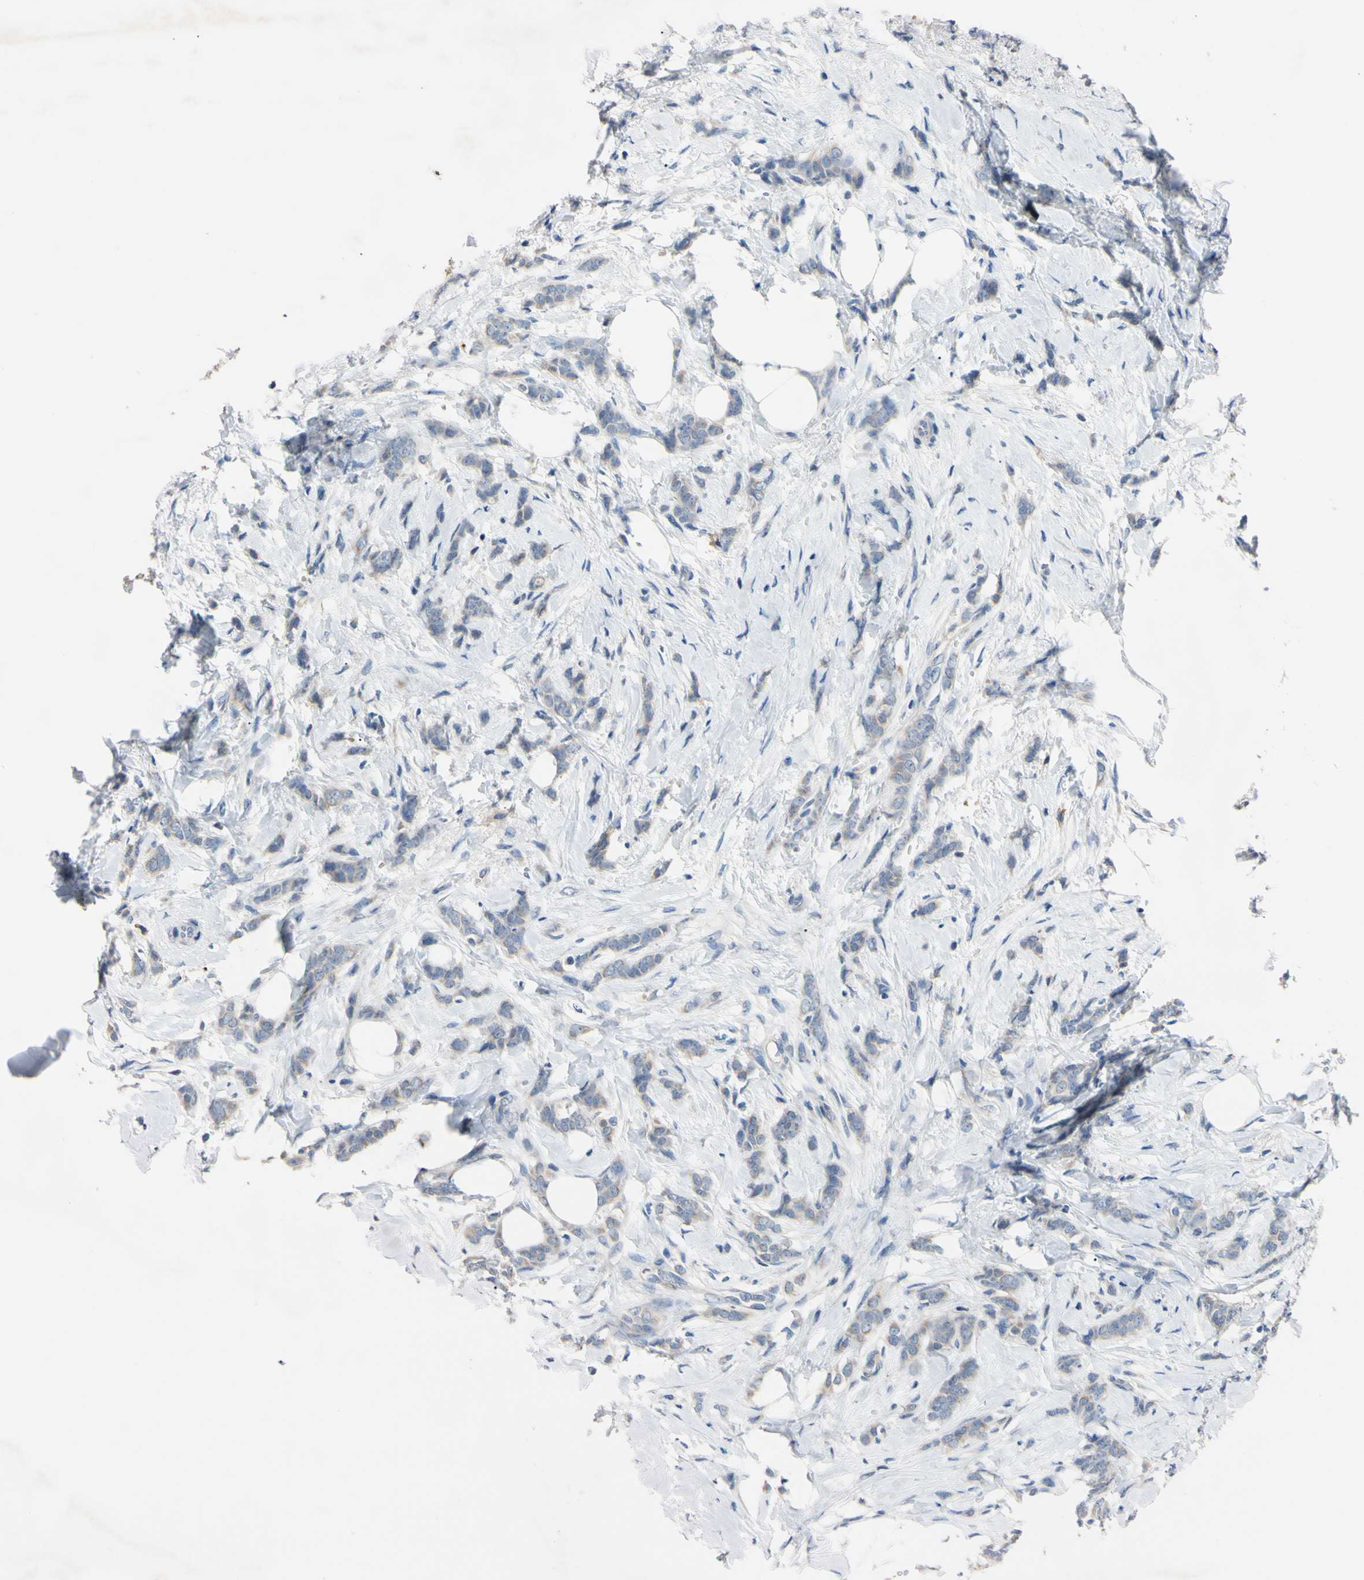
{"staining": {"intensity": "weak", "quantity": ">75%", "location": "cytoplasmic/membranous"}, "tissue": "breast cancer", "cell_type": "Tumor cells", "image_type": "cancer", "snomed": [{"axis": "morphology", "description": "Lobular carcinoma, in situ"}, {"axis": "morphology", "description": "Lobular carcinoma"}, {"axis": "topography", "description": "Breast"}], "caption": "Immunohistochemical staining of breast cancer (lobular carcinoma) exhibits weak cytoplasmic/membranous protein staining in about >75% of tumor cells. Ihc stains the protein in brown and the nuclei are stained blue.", "gene": "PNKD", "patient": {"sex": "female", "age": 41}}